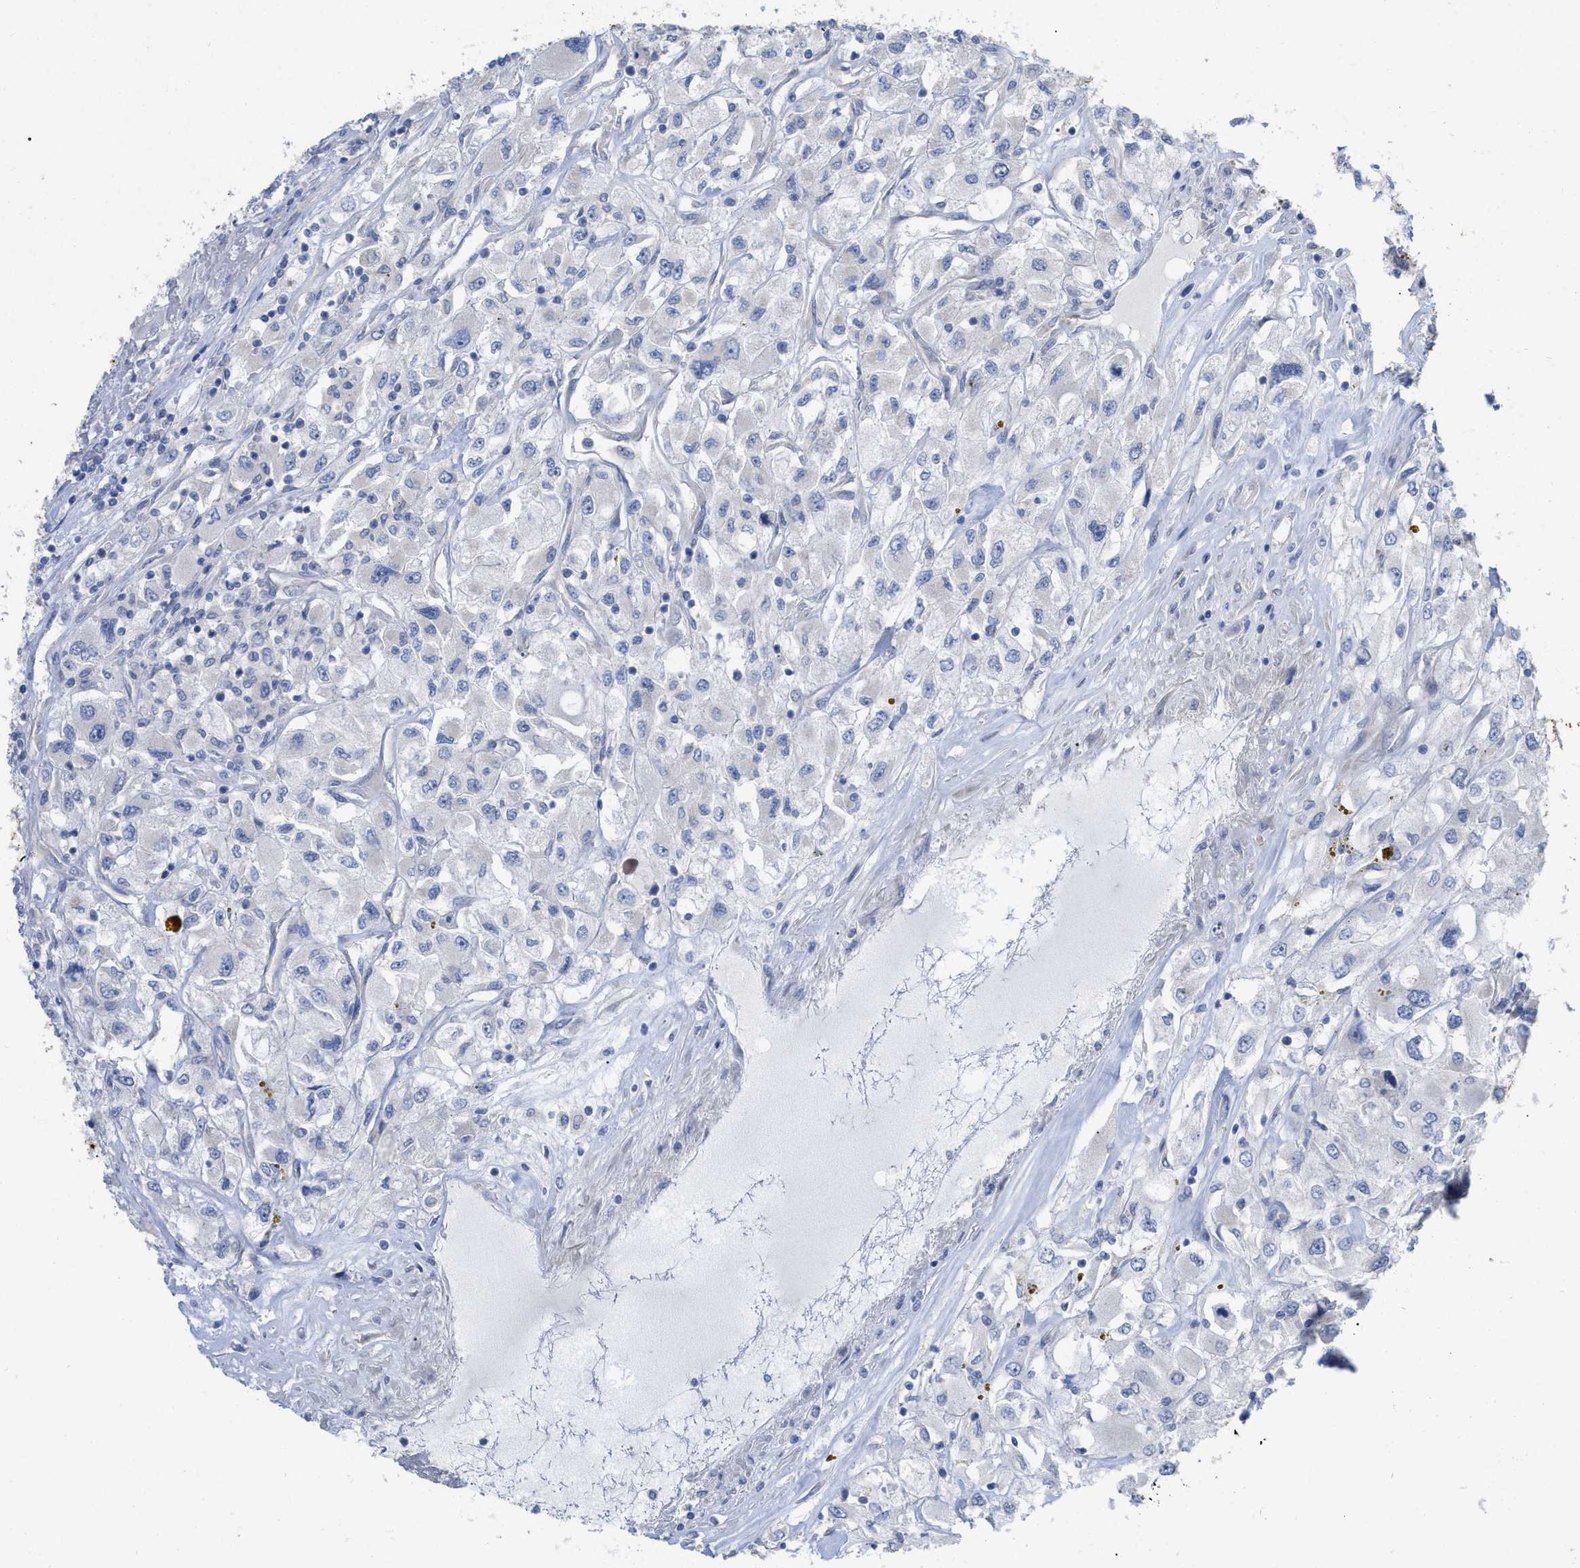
{"staining": {"intensity": "negative", "quantity": "none", "location": "none"}, "tissue": "renal cancer", "cell_type": "Tumor cells", "image_type": "cancer", "snomed": [{"axis": "morphology", "description": "Adenocarcinoma, NOS"}, {"axis": "topography", "description": "Kidney"}], "caption": "Immunohistochemical staining of human renal adenocarcinoma displays no significant expression in tumor cells.", "gene": "VIP", "patient": {"sex": "female", "age": 52}}